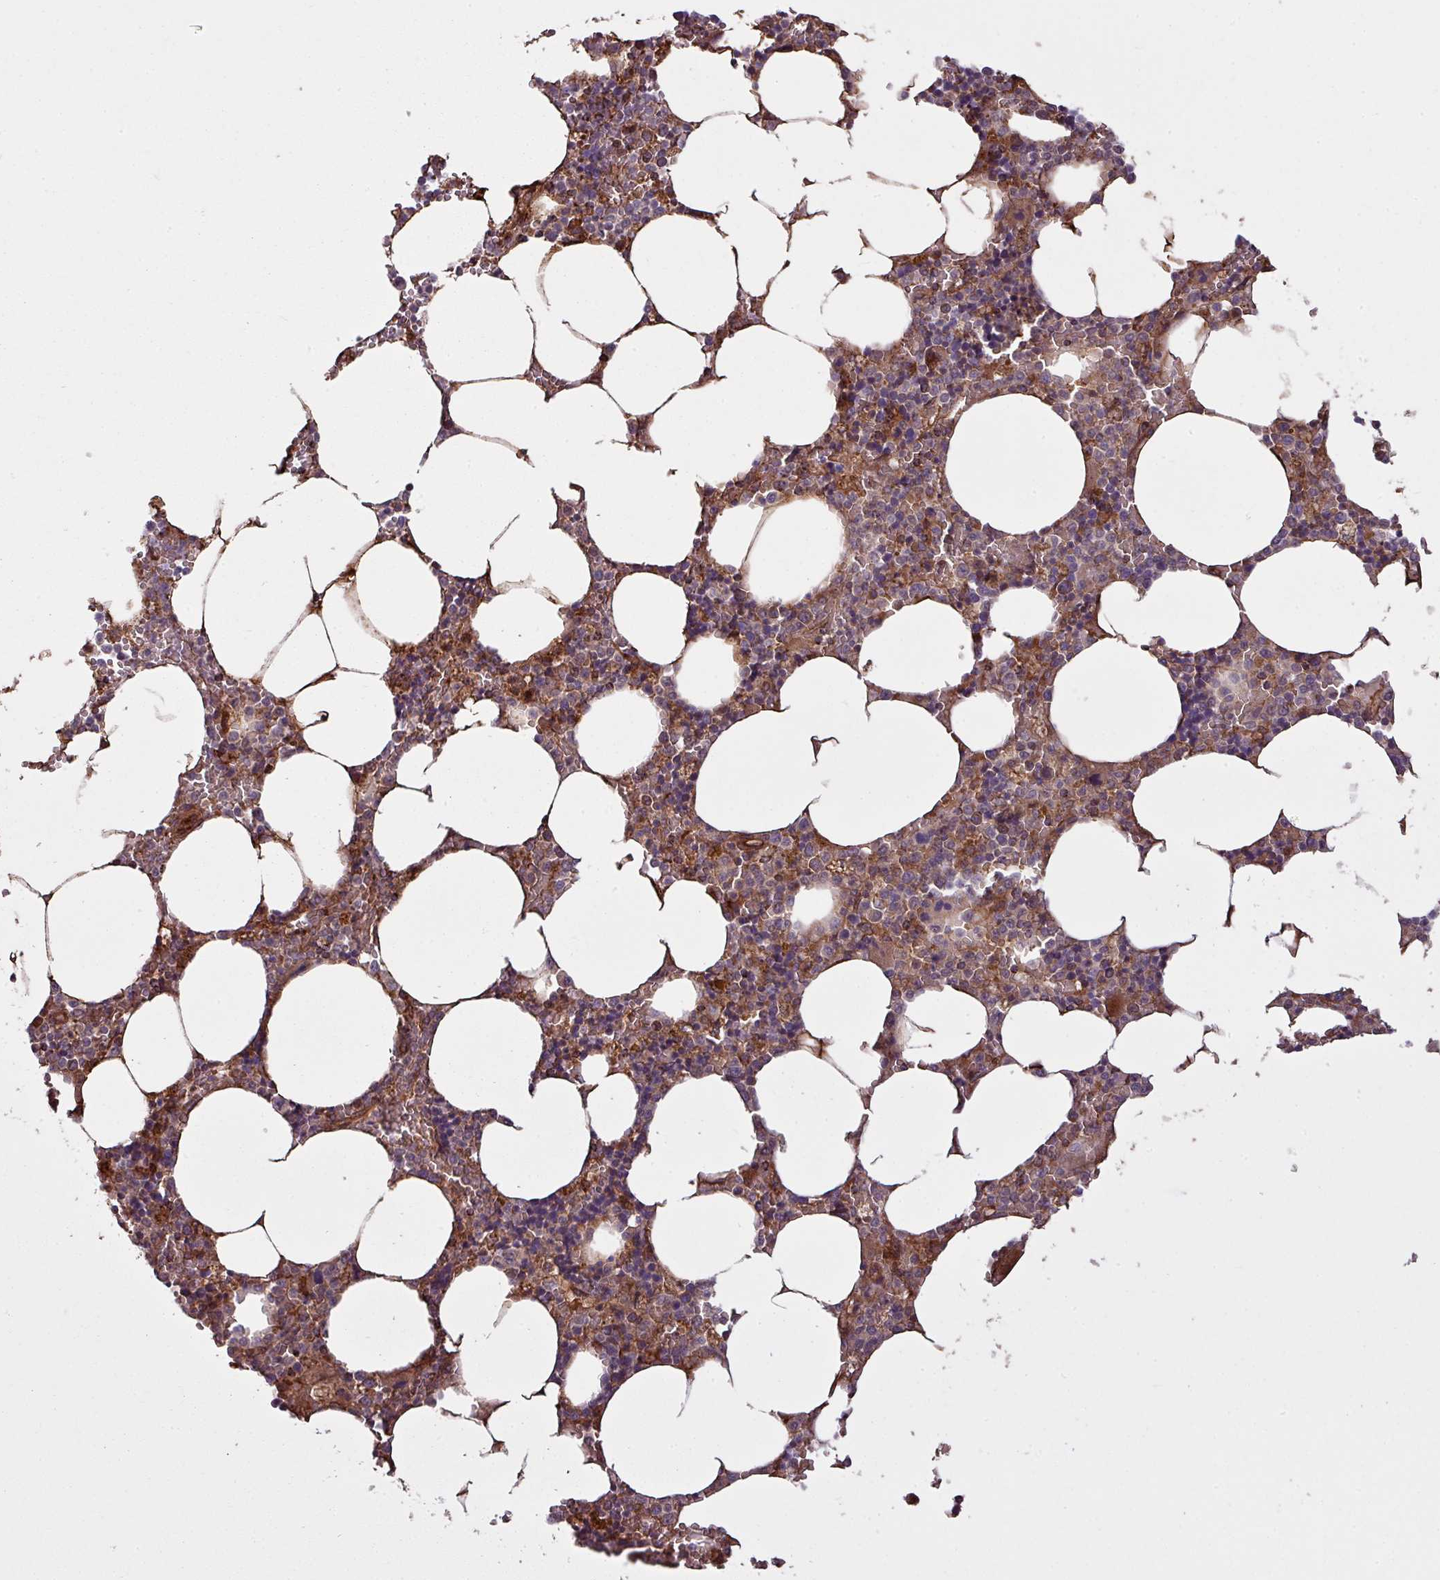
{"staining": {"intensity": "strong", "quantity": ">75%", "location": "cytoplasmic/membranous"}, "tissue": "bone marrow", "cell_type": "Hematopoietic cells", "image_type": "normal", "snomed": [{"axis": "morphology", "description": "Normal tissue, NOS"}, {"axis": "topography", "description": "Bone marrow"}], "caption": "Human bone marrow stained with a protein marker displays strong staining in hematopoietic cells.", "gene": "SNRNP25", "patient": {"sex": "male", "age": 70}}